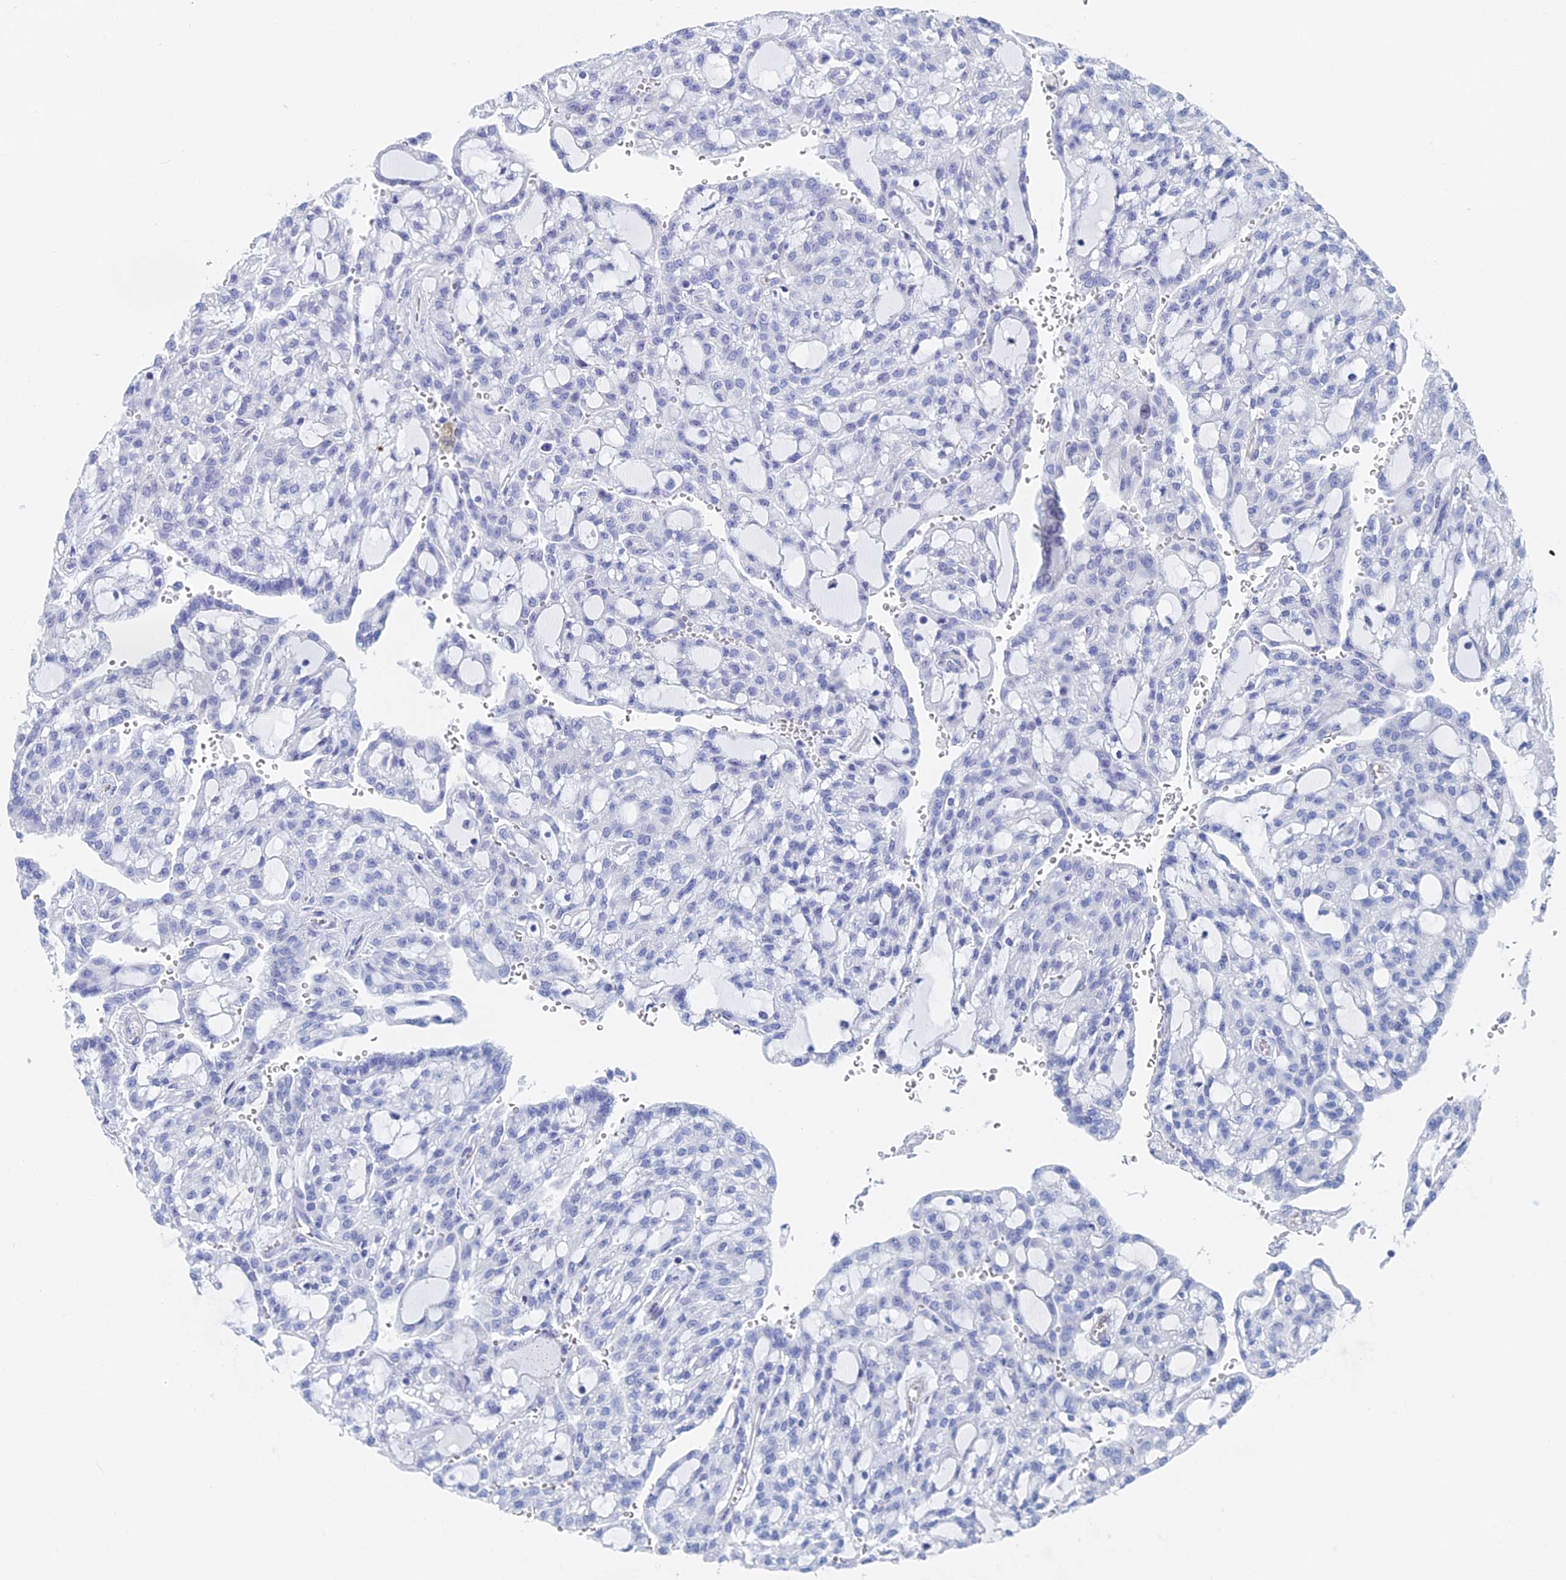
{"staining": {"intensity": "negative", "quantity": "none", "location": "none"}, "tissue": "renal cancer", "cell_type": "Tumor cells", "image_type": "cancer", "snomed": [{"axis": "morphology", "description": "Adenocarcinoma, NOS"}, {"axis": "topography", "description": "Kidney"}], "caption": "Tumor cells show no significant protein staining in renal cancer (adenocarcinoma).", "gene": "KCNK18", "patient": {"sex": "male", "age": 63}}